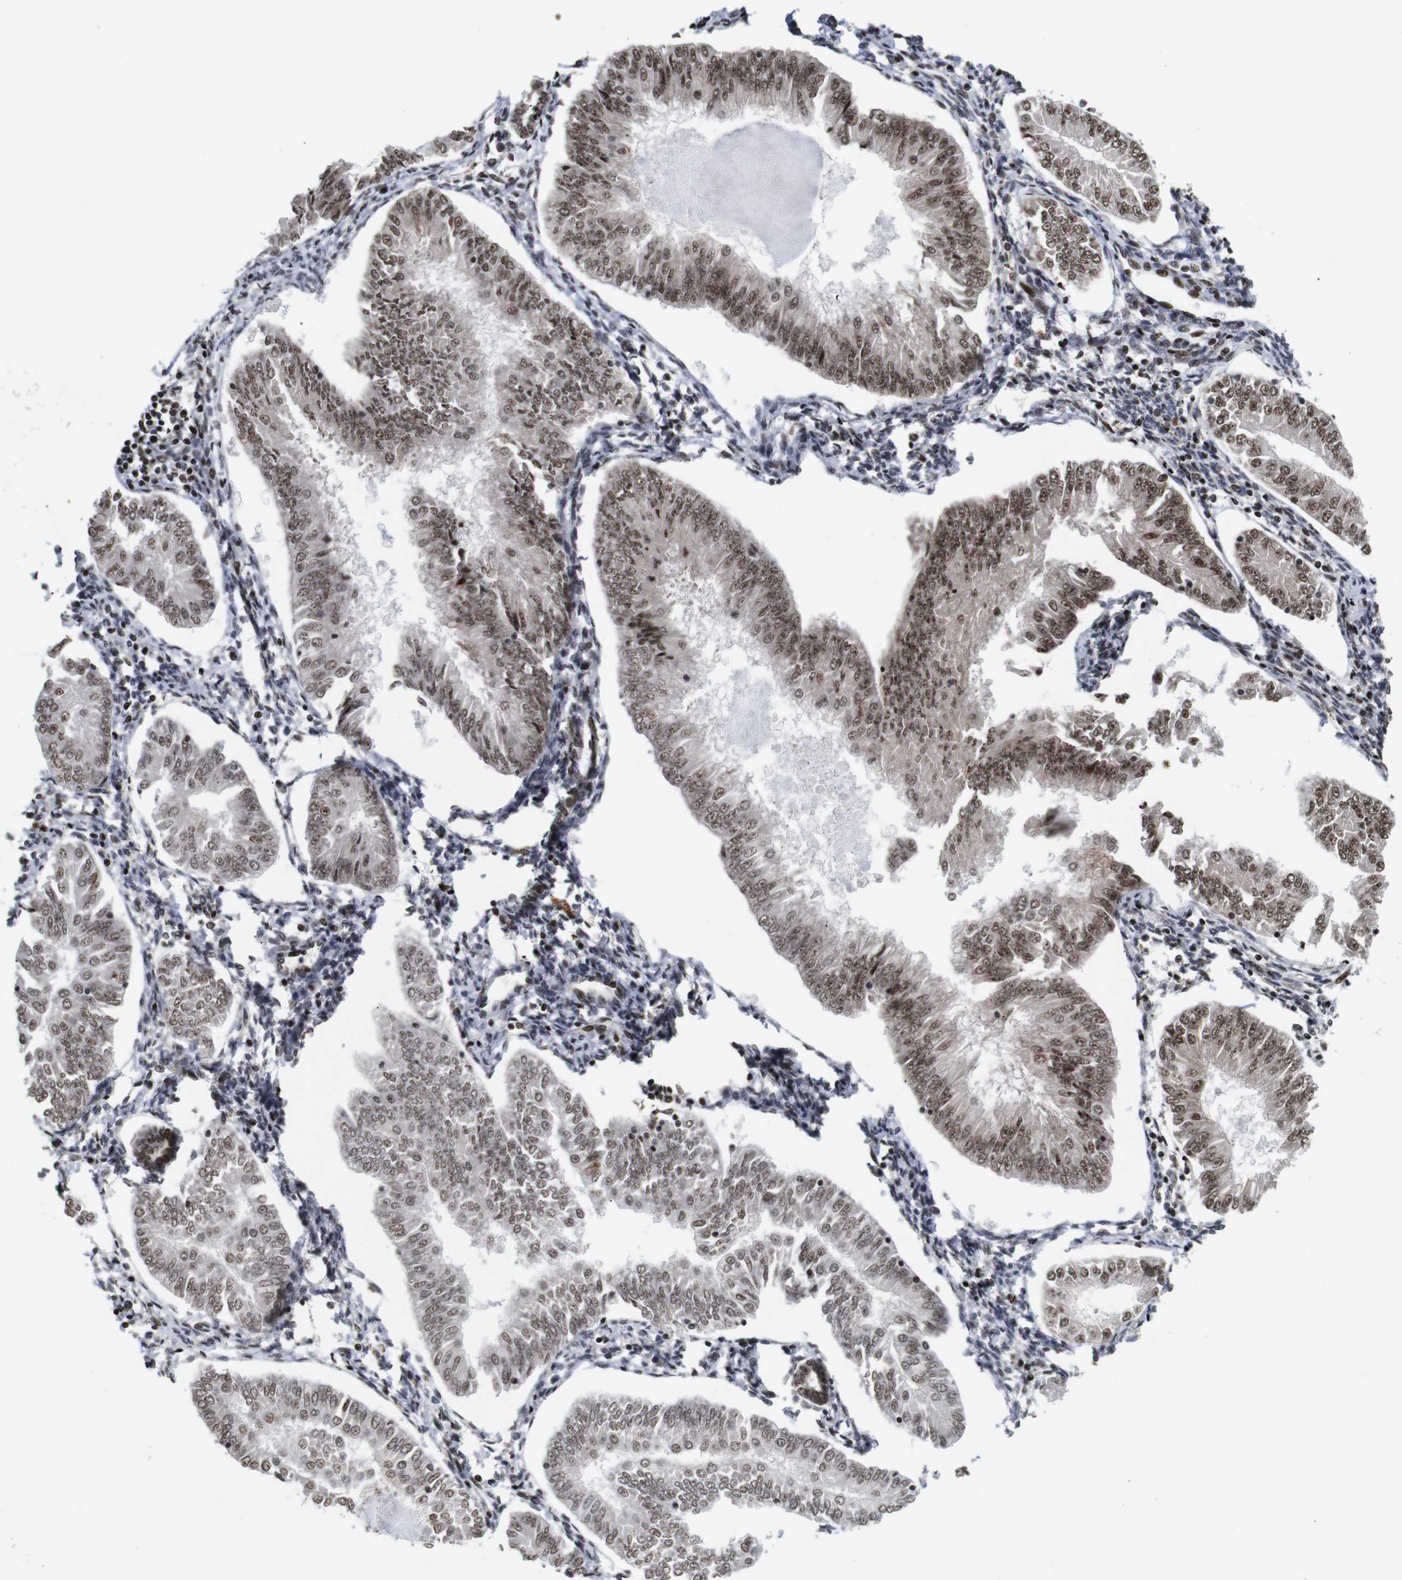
{"staining": {"intensity": "moderate", "quantity": ">75%", "location": "nuclear"}, "tissue": "endometrial cancer", "cell_type": "Tumor cells", "image_type": "cancer", "snomed": [{"axis": "morphology", "description": "Adenocarcinoma, NOS"}, {"axis": "topography", "description": "Endometrium"}], "caption": "The photomicrograph exhibits a brown stain indicating the presence of a protein in the nuclear of tumor cells in endometrial adenocarcinoma.", "gene": "EIF4G1", "patient": {"sex": "female", "age": 53}}